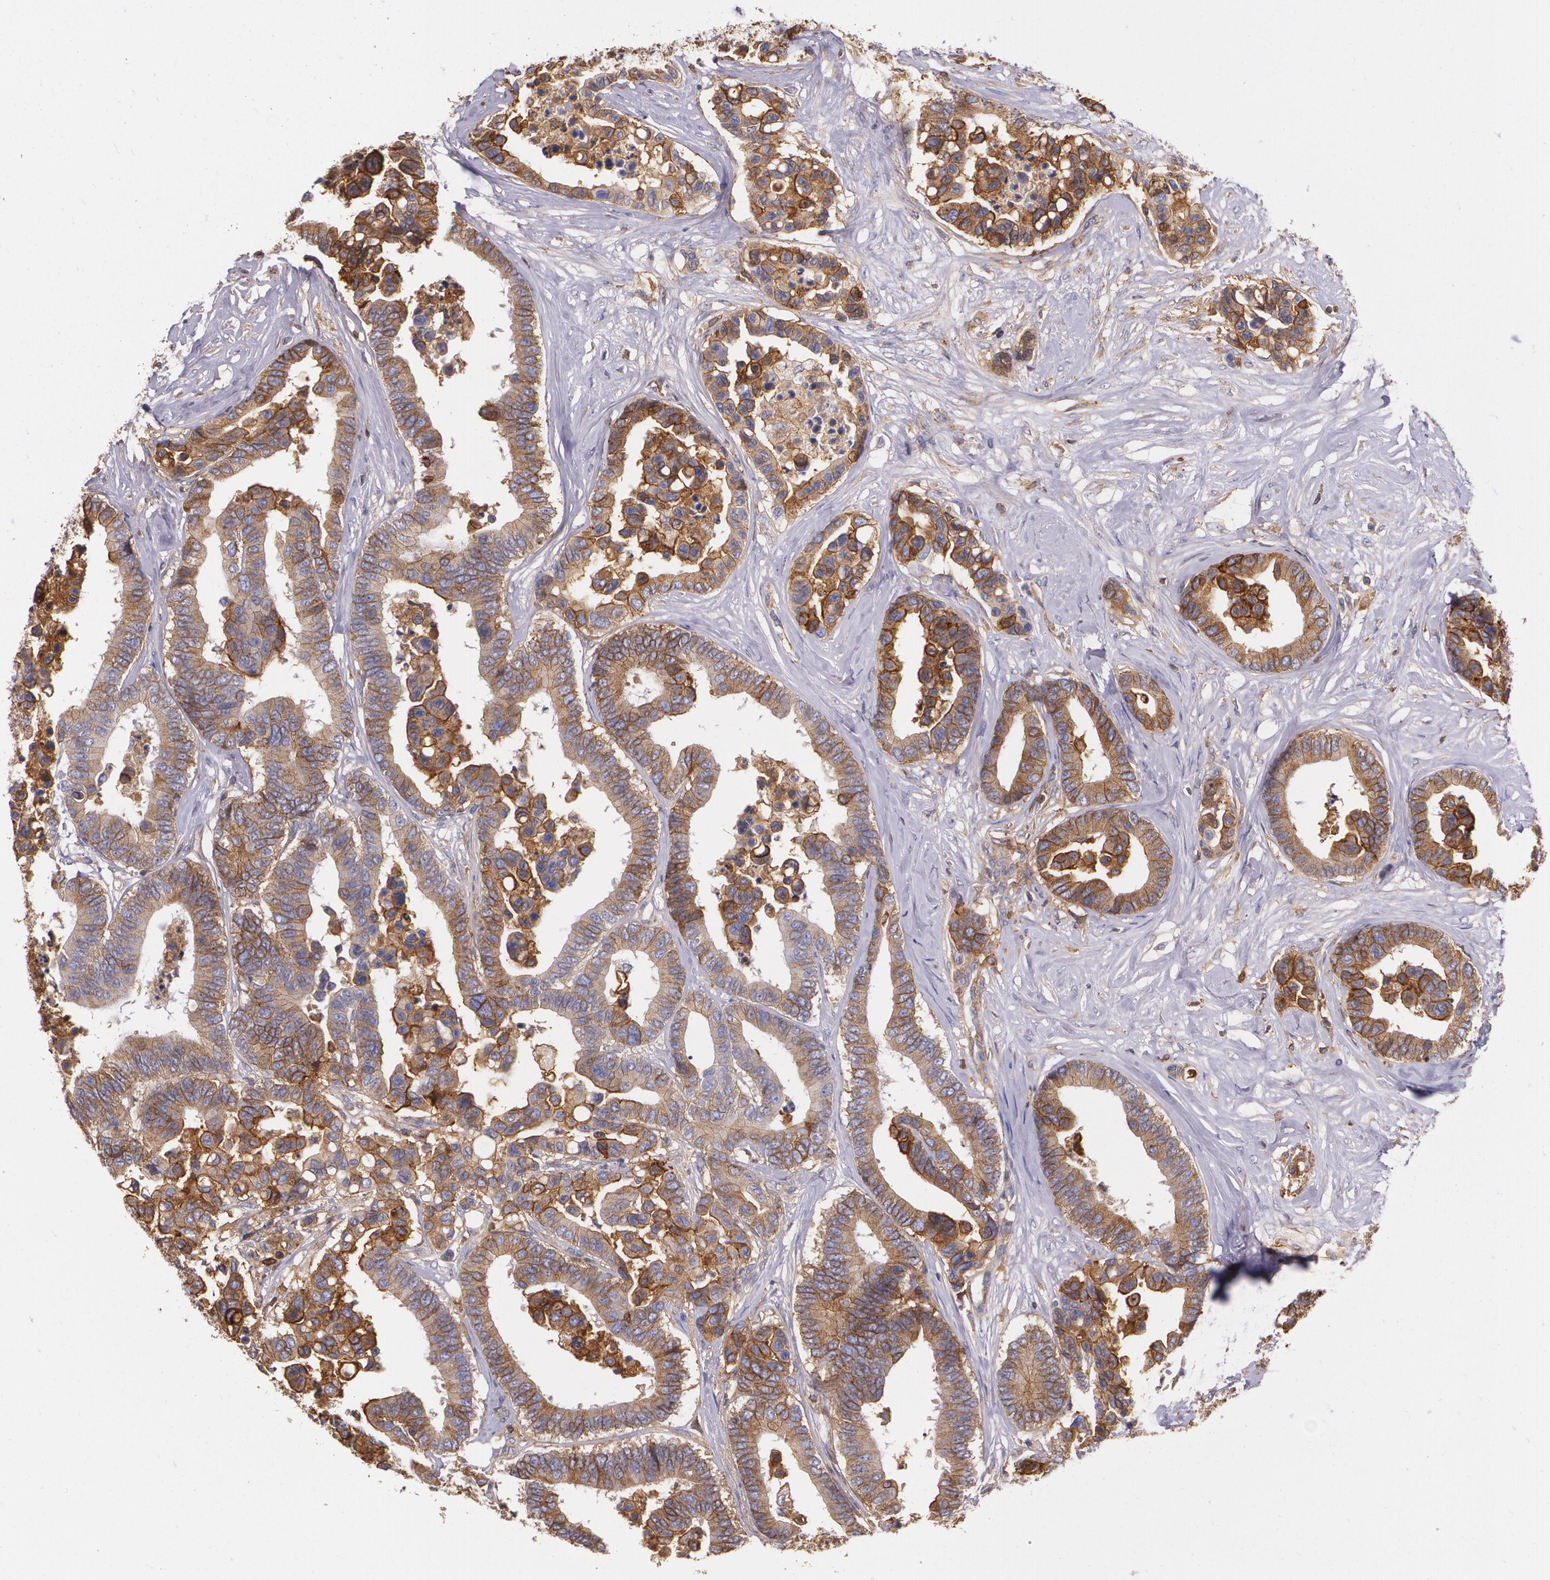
{"staining": {"intensity": "moderate", "quantity": ">75%", "location": "cytoplasmic/membranous"}, "tissue": "colorectal cancer", "cell_type": "Tumor cells", "image_type": "cancer", "snomed": [{"axis": "morphology", "description": "Adenocarcinoma, NOS"}, {"axis": "topography", "description": "Colon"}], "caption": "Immunohistochemistry (IHC) of colorectal adenocarcinoma displays medium levels of moderate cytoplasmic/membranous positivity in about >75% of tumor cells.", "gene": "B2M", "patient": {"sex": "male", "age": 82}}